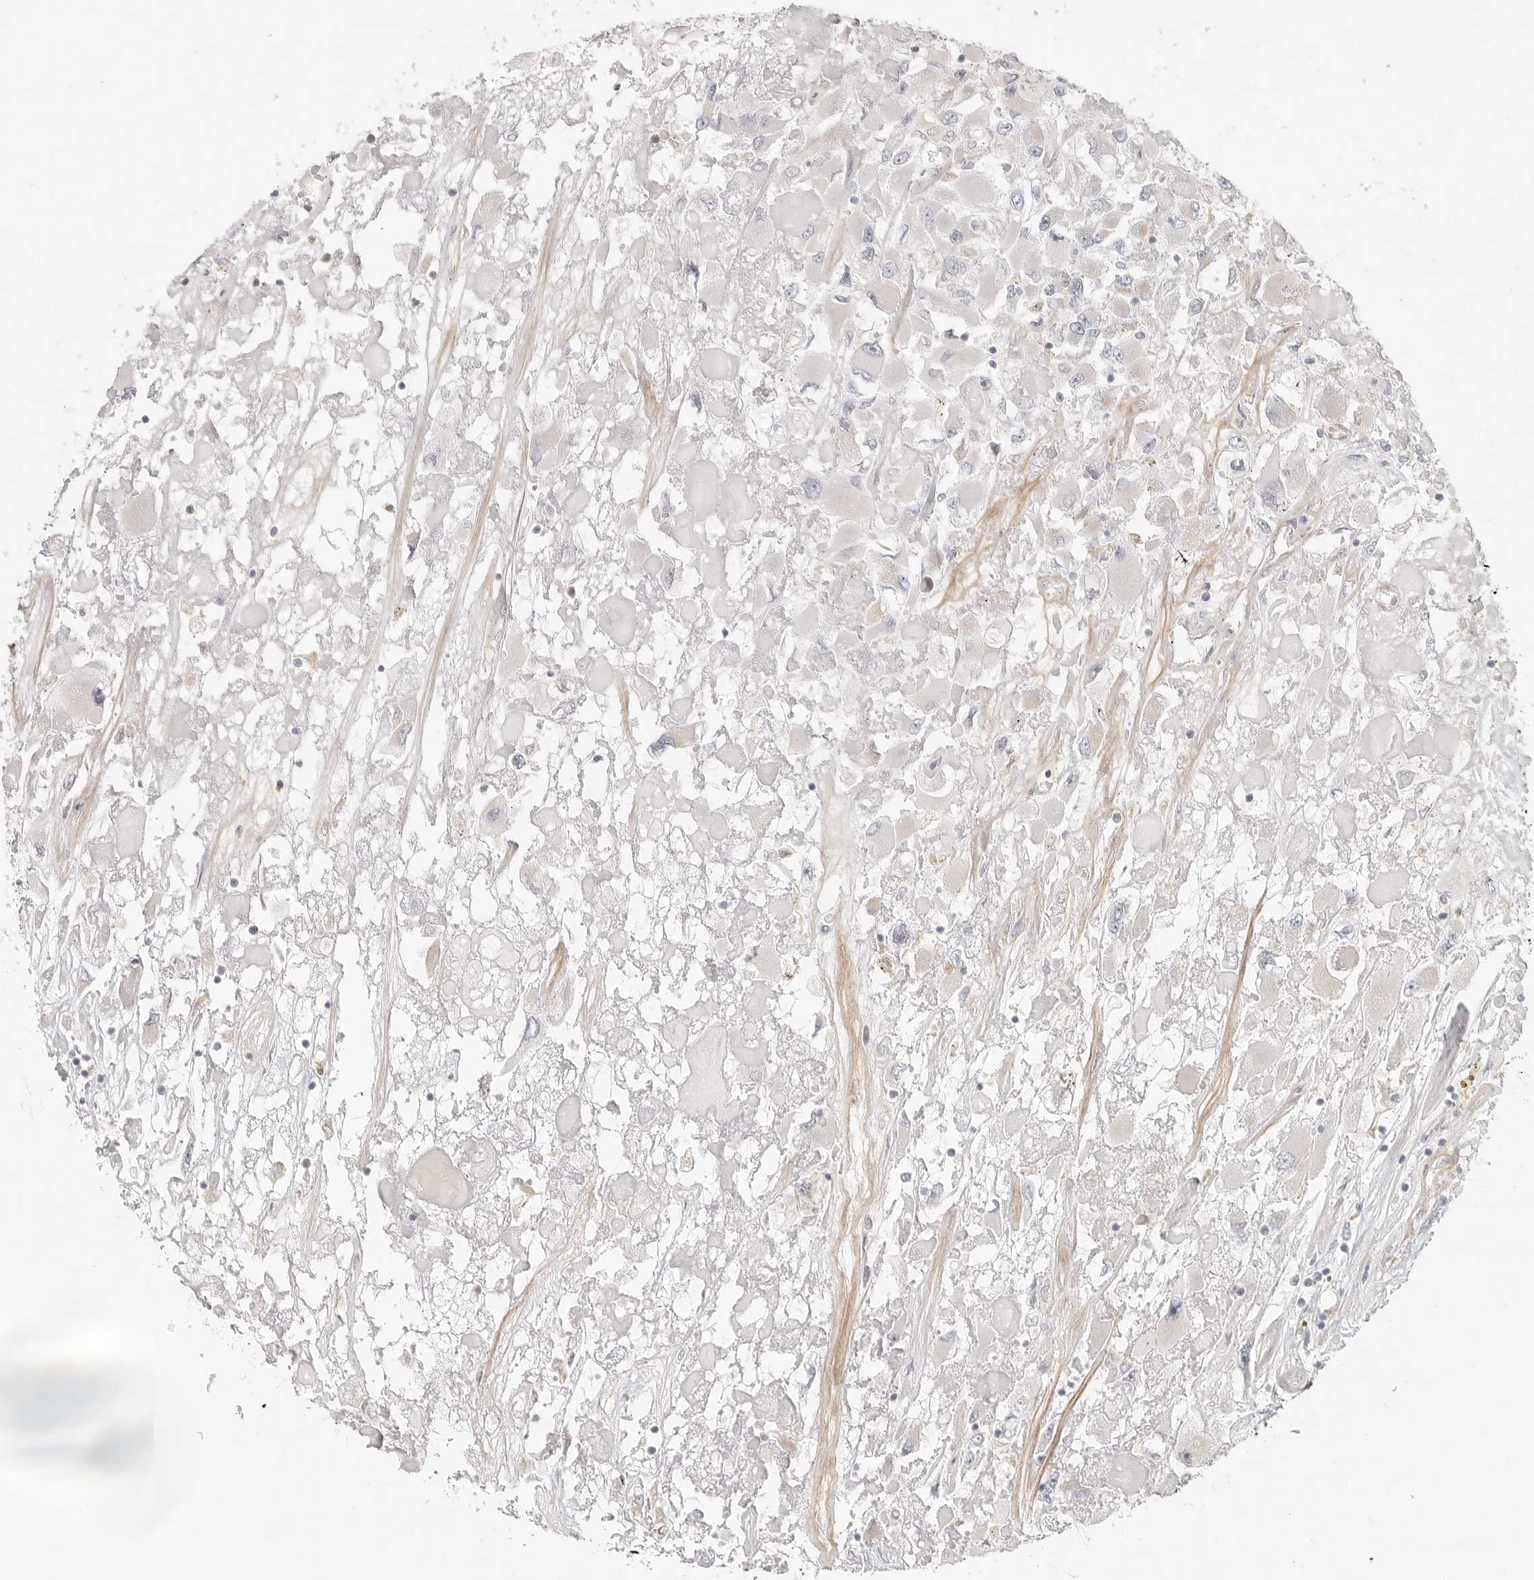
{"staining": {"intensity": "negative", "quantity": "none", "location": "none"}, "tissue": "renal cancer", "cell_type": "Tumor cells", "image_type": "cancer", "snomed": [{"axis": "morphology", "description": "Adenocarcinoma, NOS"}, {"axis": "topography", "description": "Kidney"}], "caption": "Human renal cancer stained for a protein using immunohistochemistry shows no expression in tumor cells.", "gene": "SLC25A26", "patient": {"sex": "female", "age": 52}}